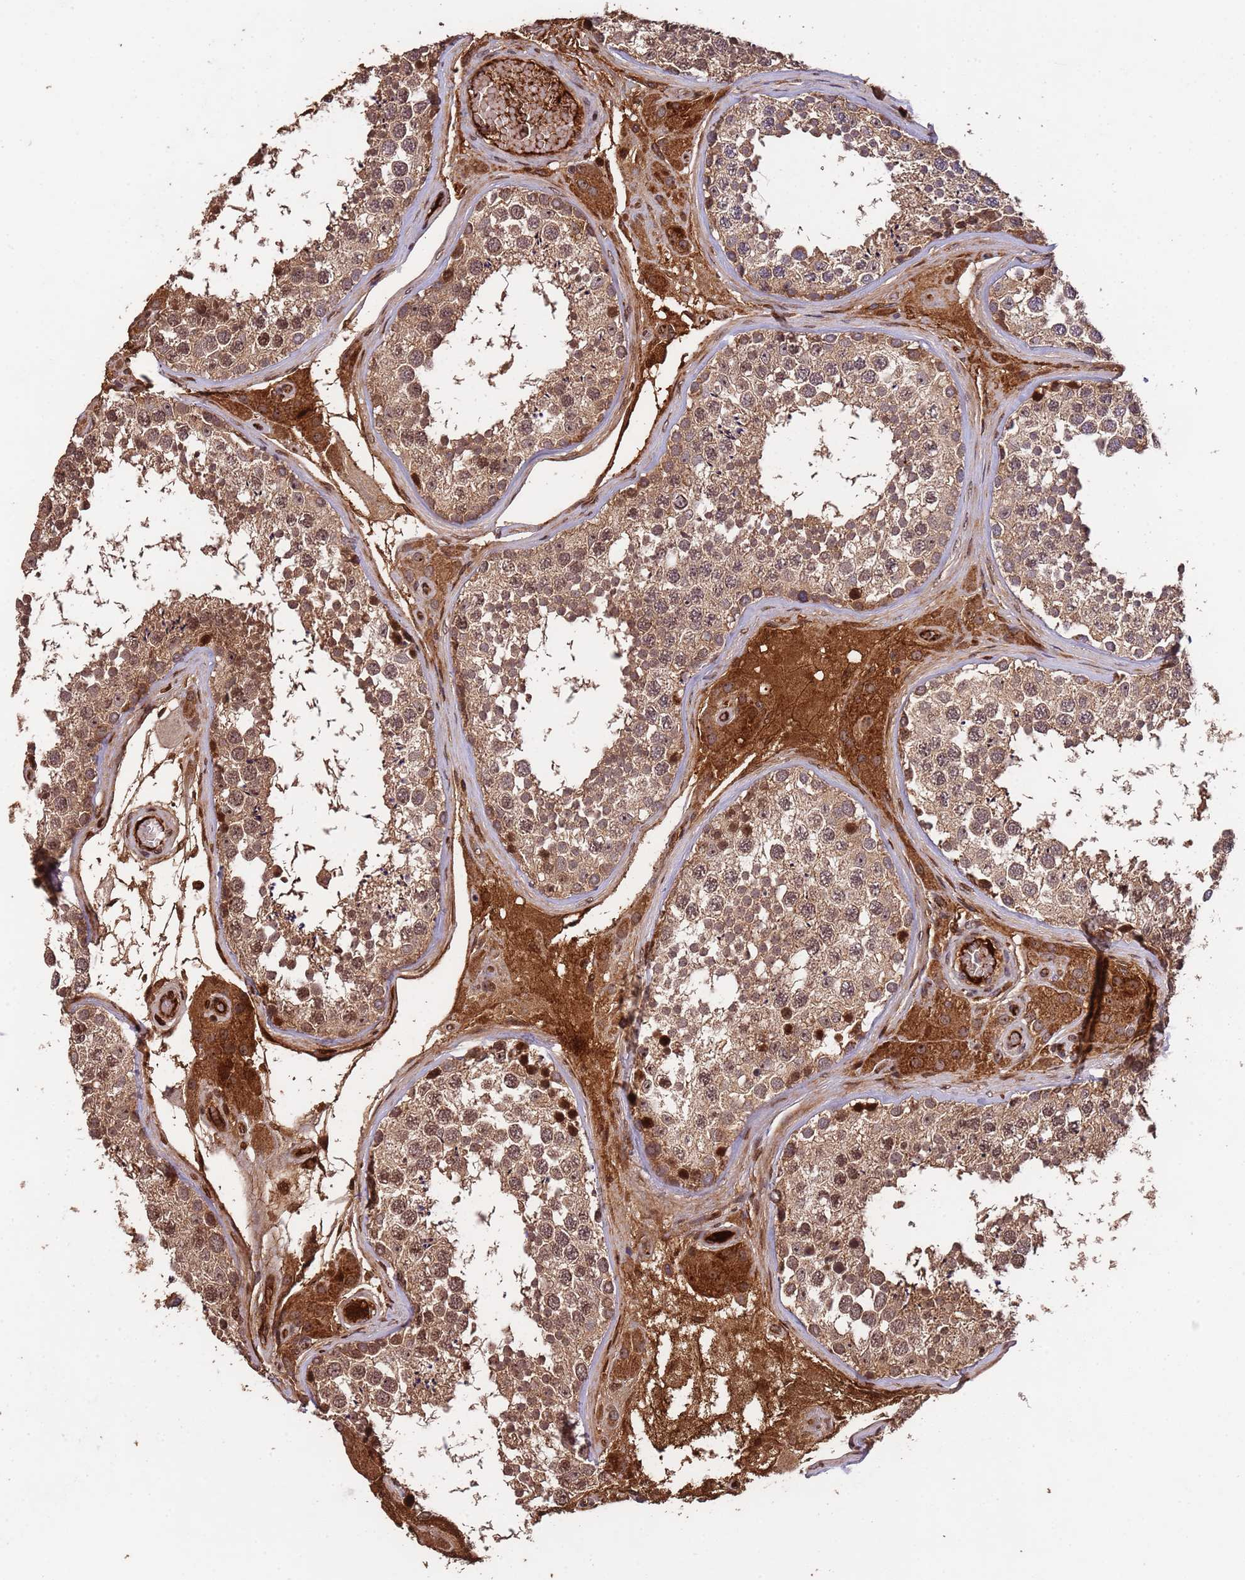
{"staining": {"intensity": "moderate", "quantity": ">75%", "location": "cytoplasmic/membranous,nuclear"}, "tissue": "testis", "cell_type": "Cells in seminiferous ducts", "image_type": "normal", "snomed": [{"axis": "morphology", "description": "Normal tissue, NOS"}, {"axis": "topography", "description": "Testis"}], "caption": "Protein expression analysis of unremarkable human testis reveals moderate cytoplasmic/membranous,nuclear expression in about >75% of cells in seminiferous ducts. The staining was performed using DAB, with brown indicating positive protein expression. Nuclei are stained blue with hematoxylin.", "gene": "CCDC184", "patient": {"sex": "male", "age": 46}}